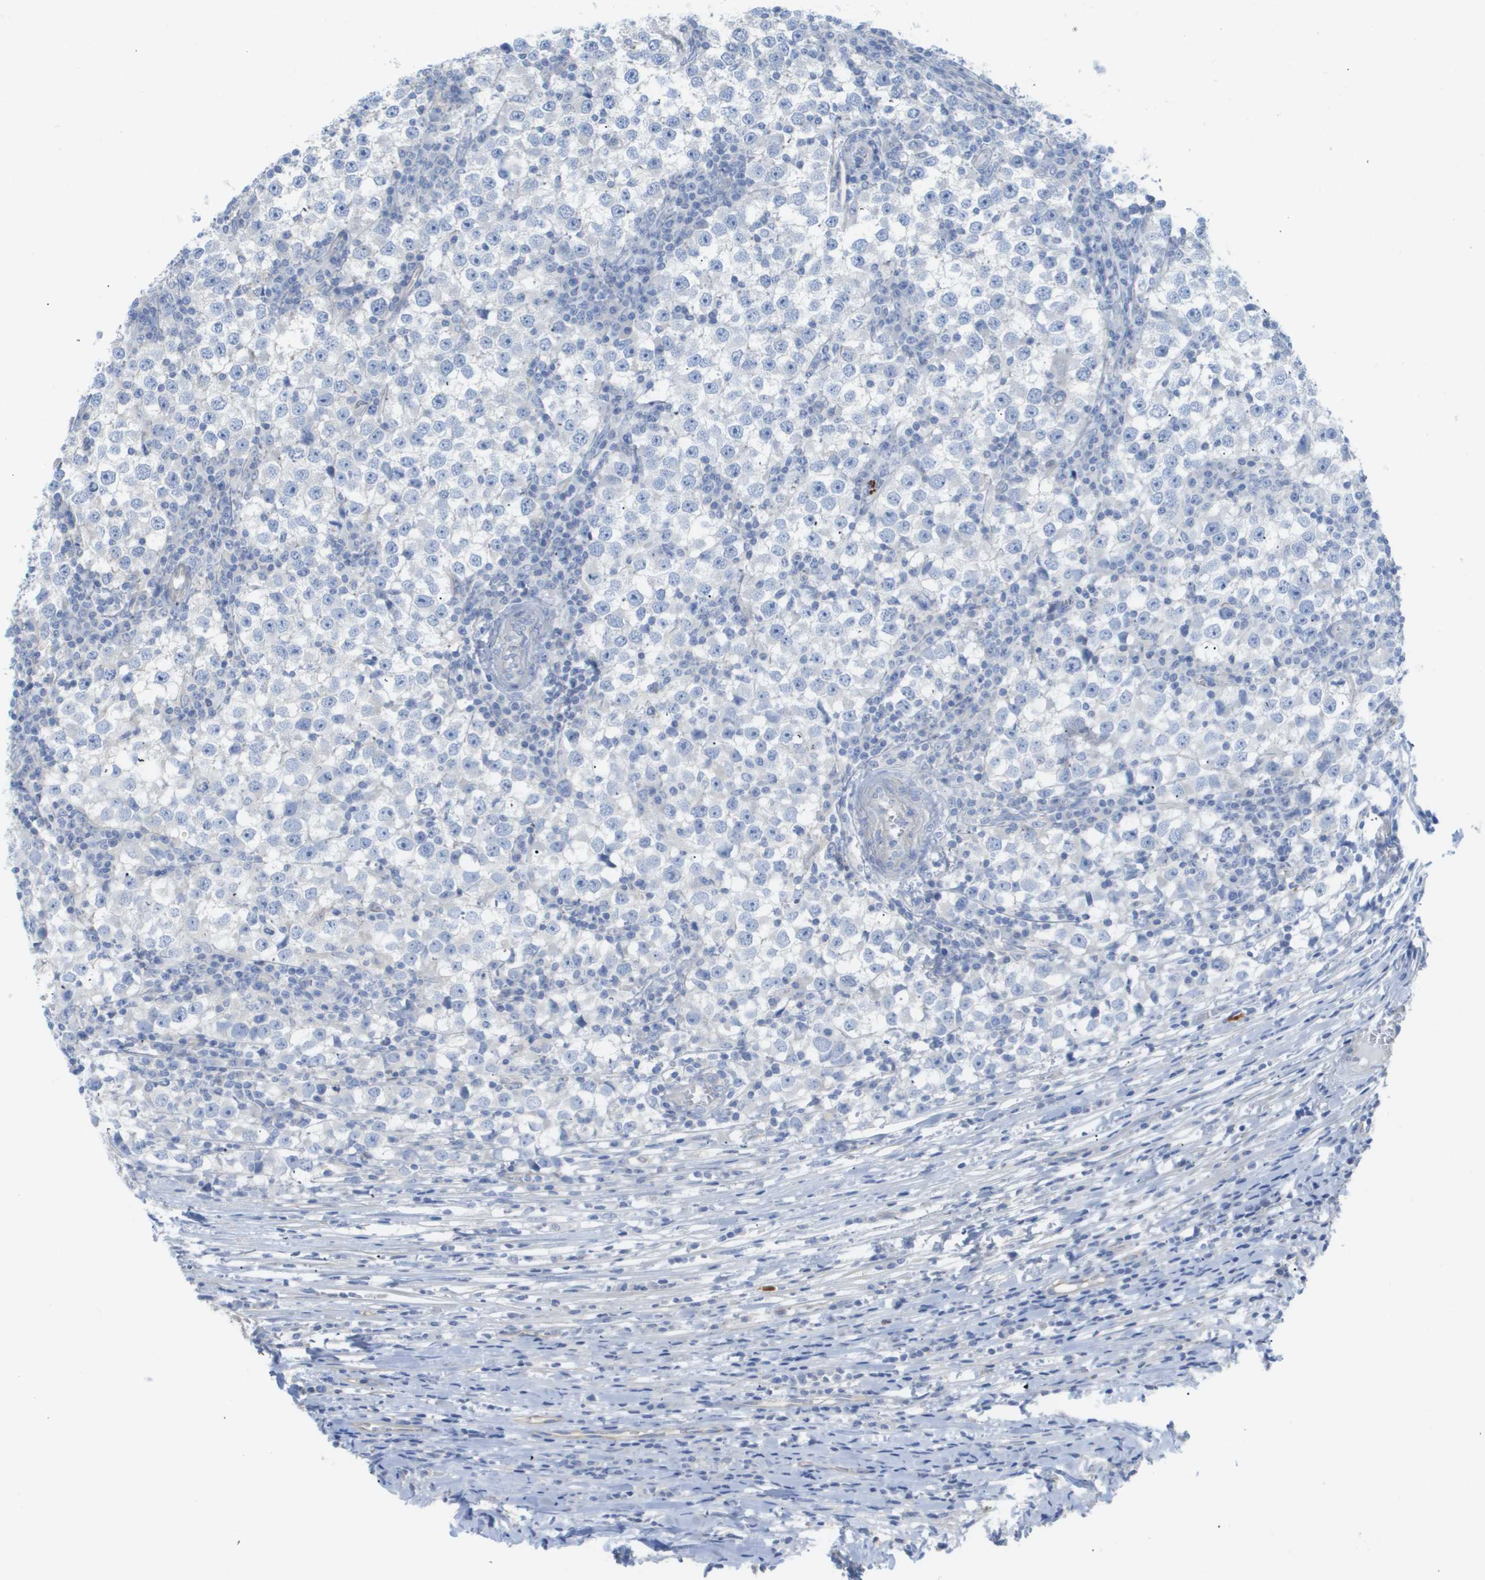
{"staining": {"intensity": "negative", "quantity": "none", "location": "none"}, "tissue": "testis cancer", "cell_type": "Tumor cells", "image_type": "cancer", "snomed": [{"axis": "morphology", "description": "Seminoma, NOS"}, {"axis": "topography", "description": "Testis"}], "caption": "The IHC micrograph has no significant expression in tumor cells of testis seminoma tissue. (DAB immunohistochemistry (IHC), high magnification).", "gene": "MYL3", "patient": {"sex": "male", "age": 65}}